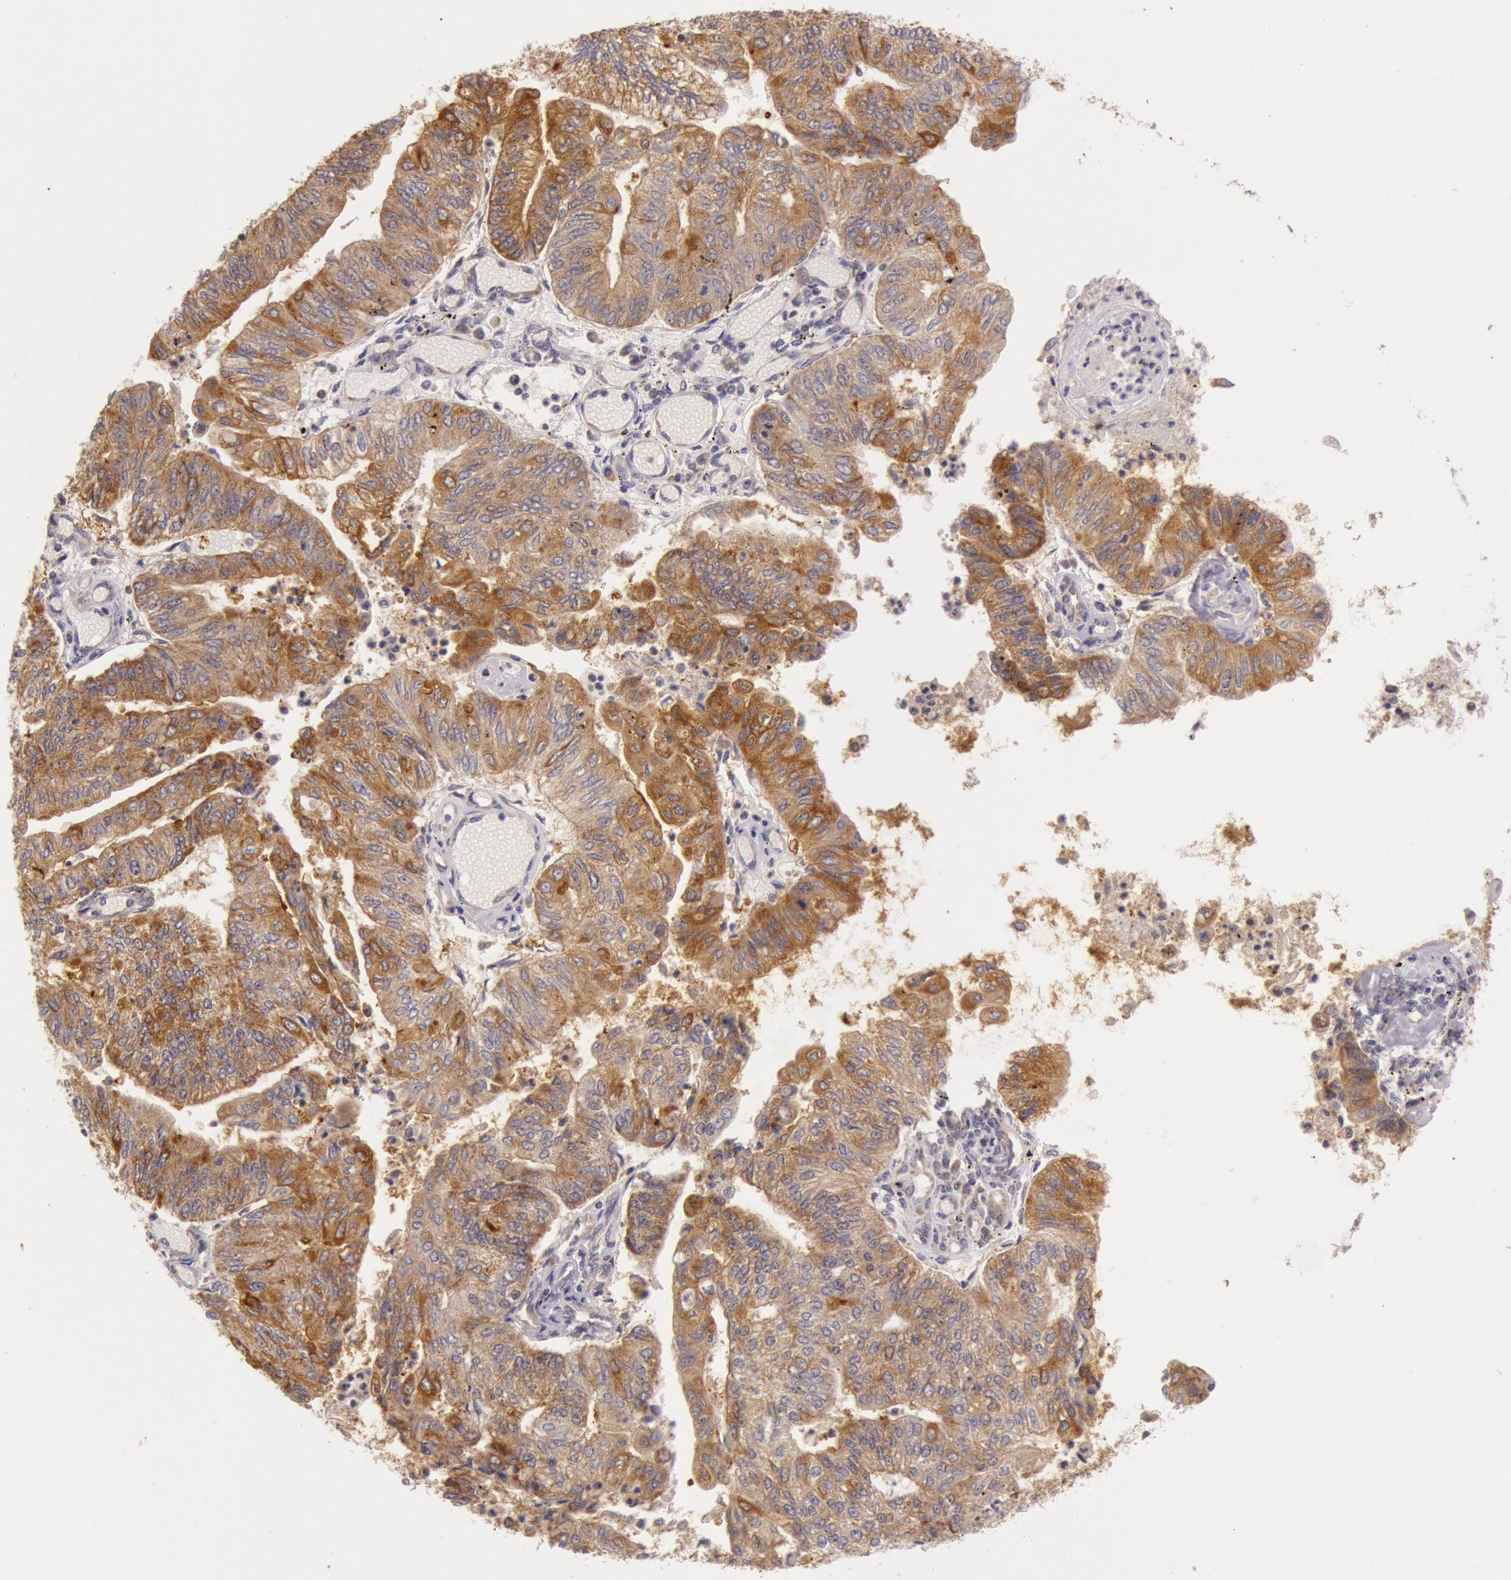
{"staining": {"intensity": "strong", "quantity": ">75%", "location": "cytoplasmic/membranous"}, "tissue": "endometrial cancer", "cell_type": "Tumor cells", "image_type": "cancer", "snomed": [{"axis": "morphology", "description": "Adenocarcinoma, NOS"}, {"axis": "topography", "description": "Endometrium"}], "caption": "Protein analysis of endometrial adenocarcinoma tissue displays strong cytoplasmic/membranous expression in approximately >75% of tumor cells.", "gene": "CDK16", "patient": {"sex": "female", "age": 59}}